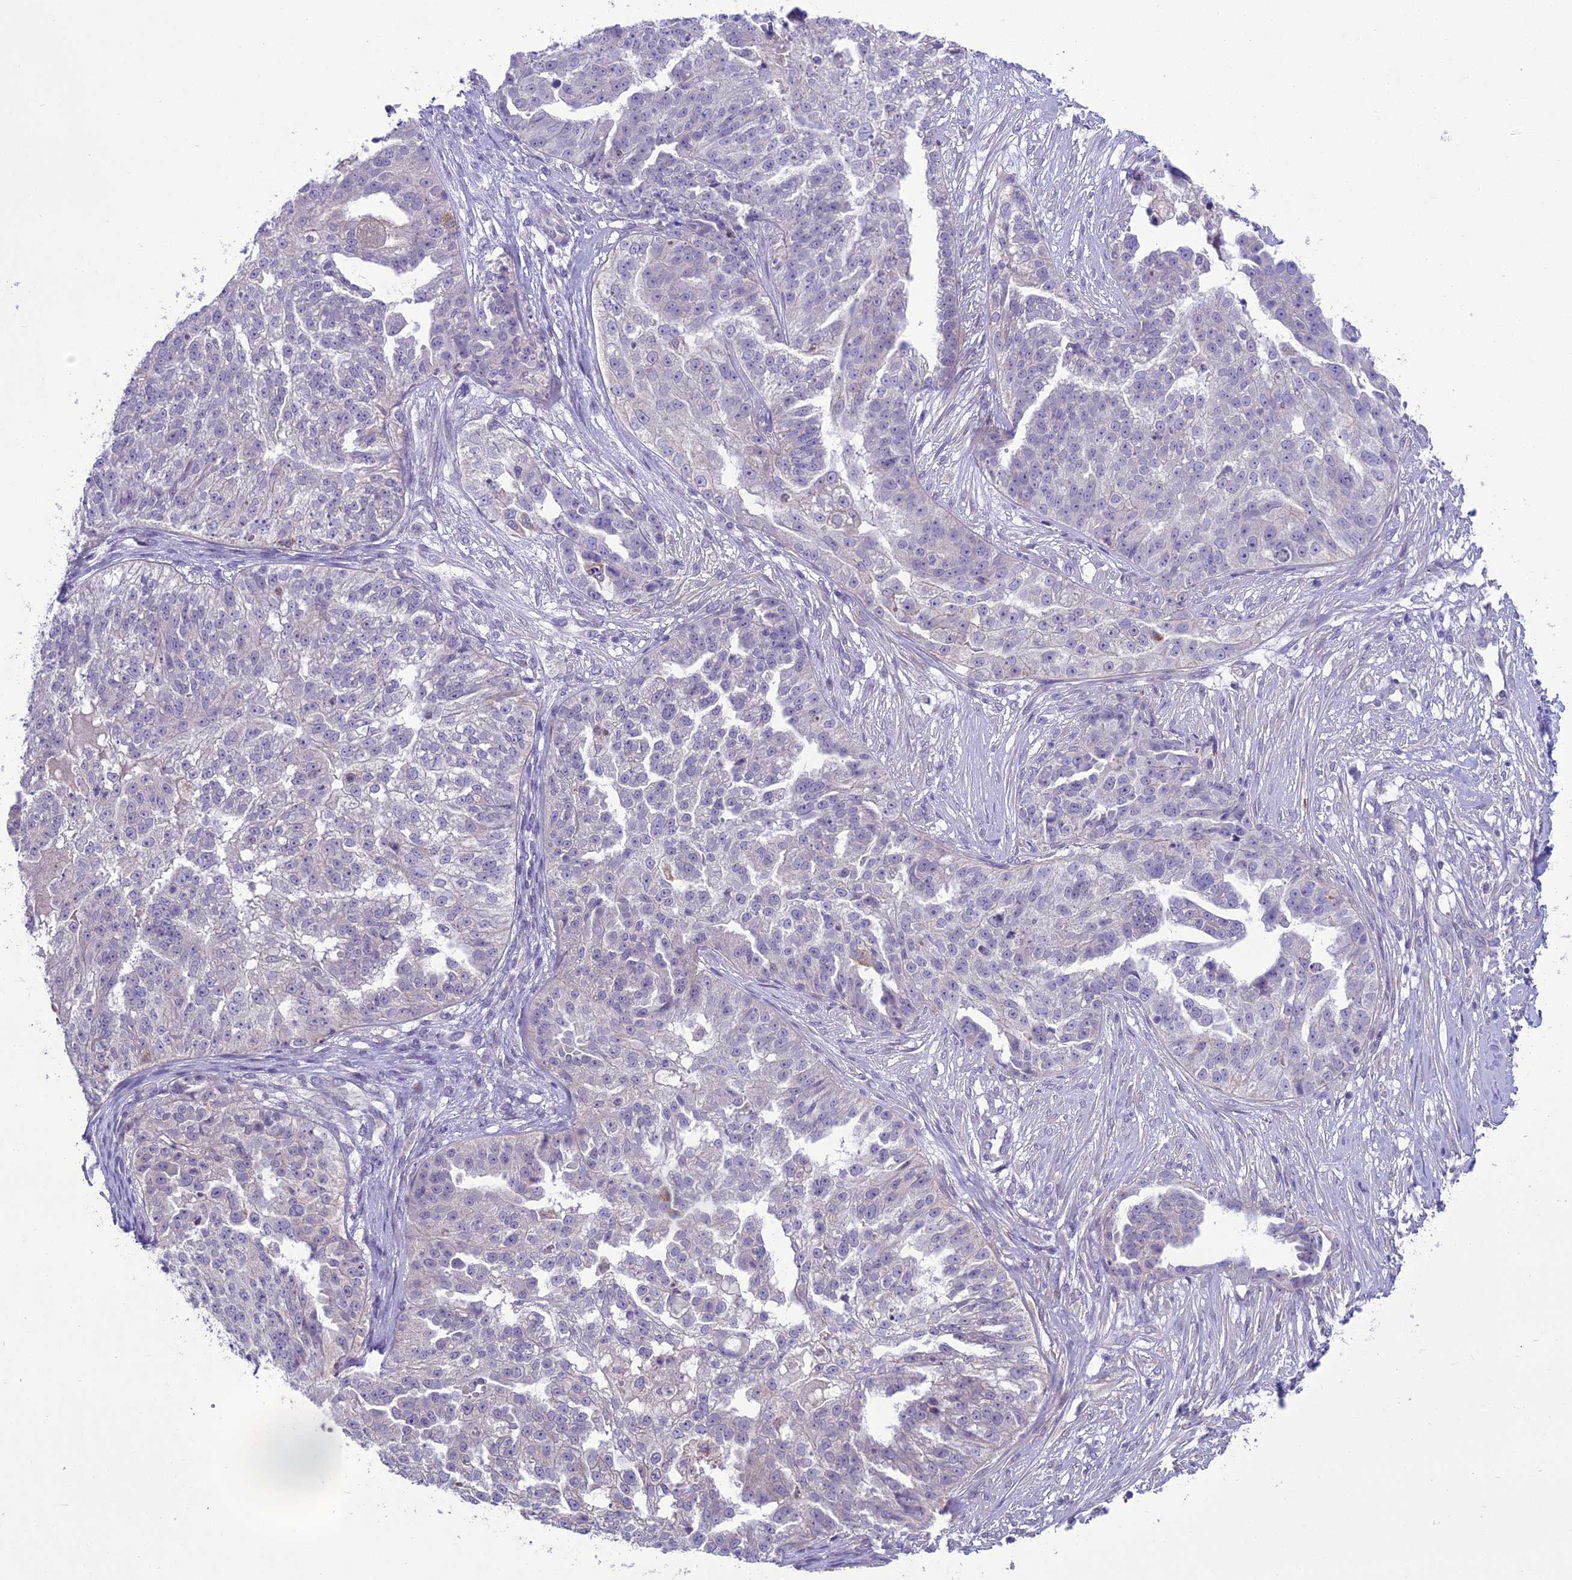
{"staining": {"intensity": "negative", "quantity": "none", "location": "none"}, "tissue": "ovarian cancer", "cell_type": "Tumor cells", "image_type": "cancer", "snomed": [{"axis": "morphology", "description": "Cystadenocarcinoma, serous, NOS"}, {"axis": "topography", "description": "Ovary"}], "caption": "Immunohistochemistry (IHC) of ovarian serous cystadenocarcinoma shows no expression in tumor cells.", "gene": "SCRT1", "patient": {"sex": "female", "age": 58}}